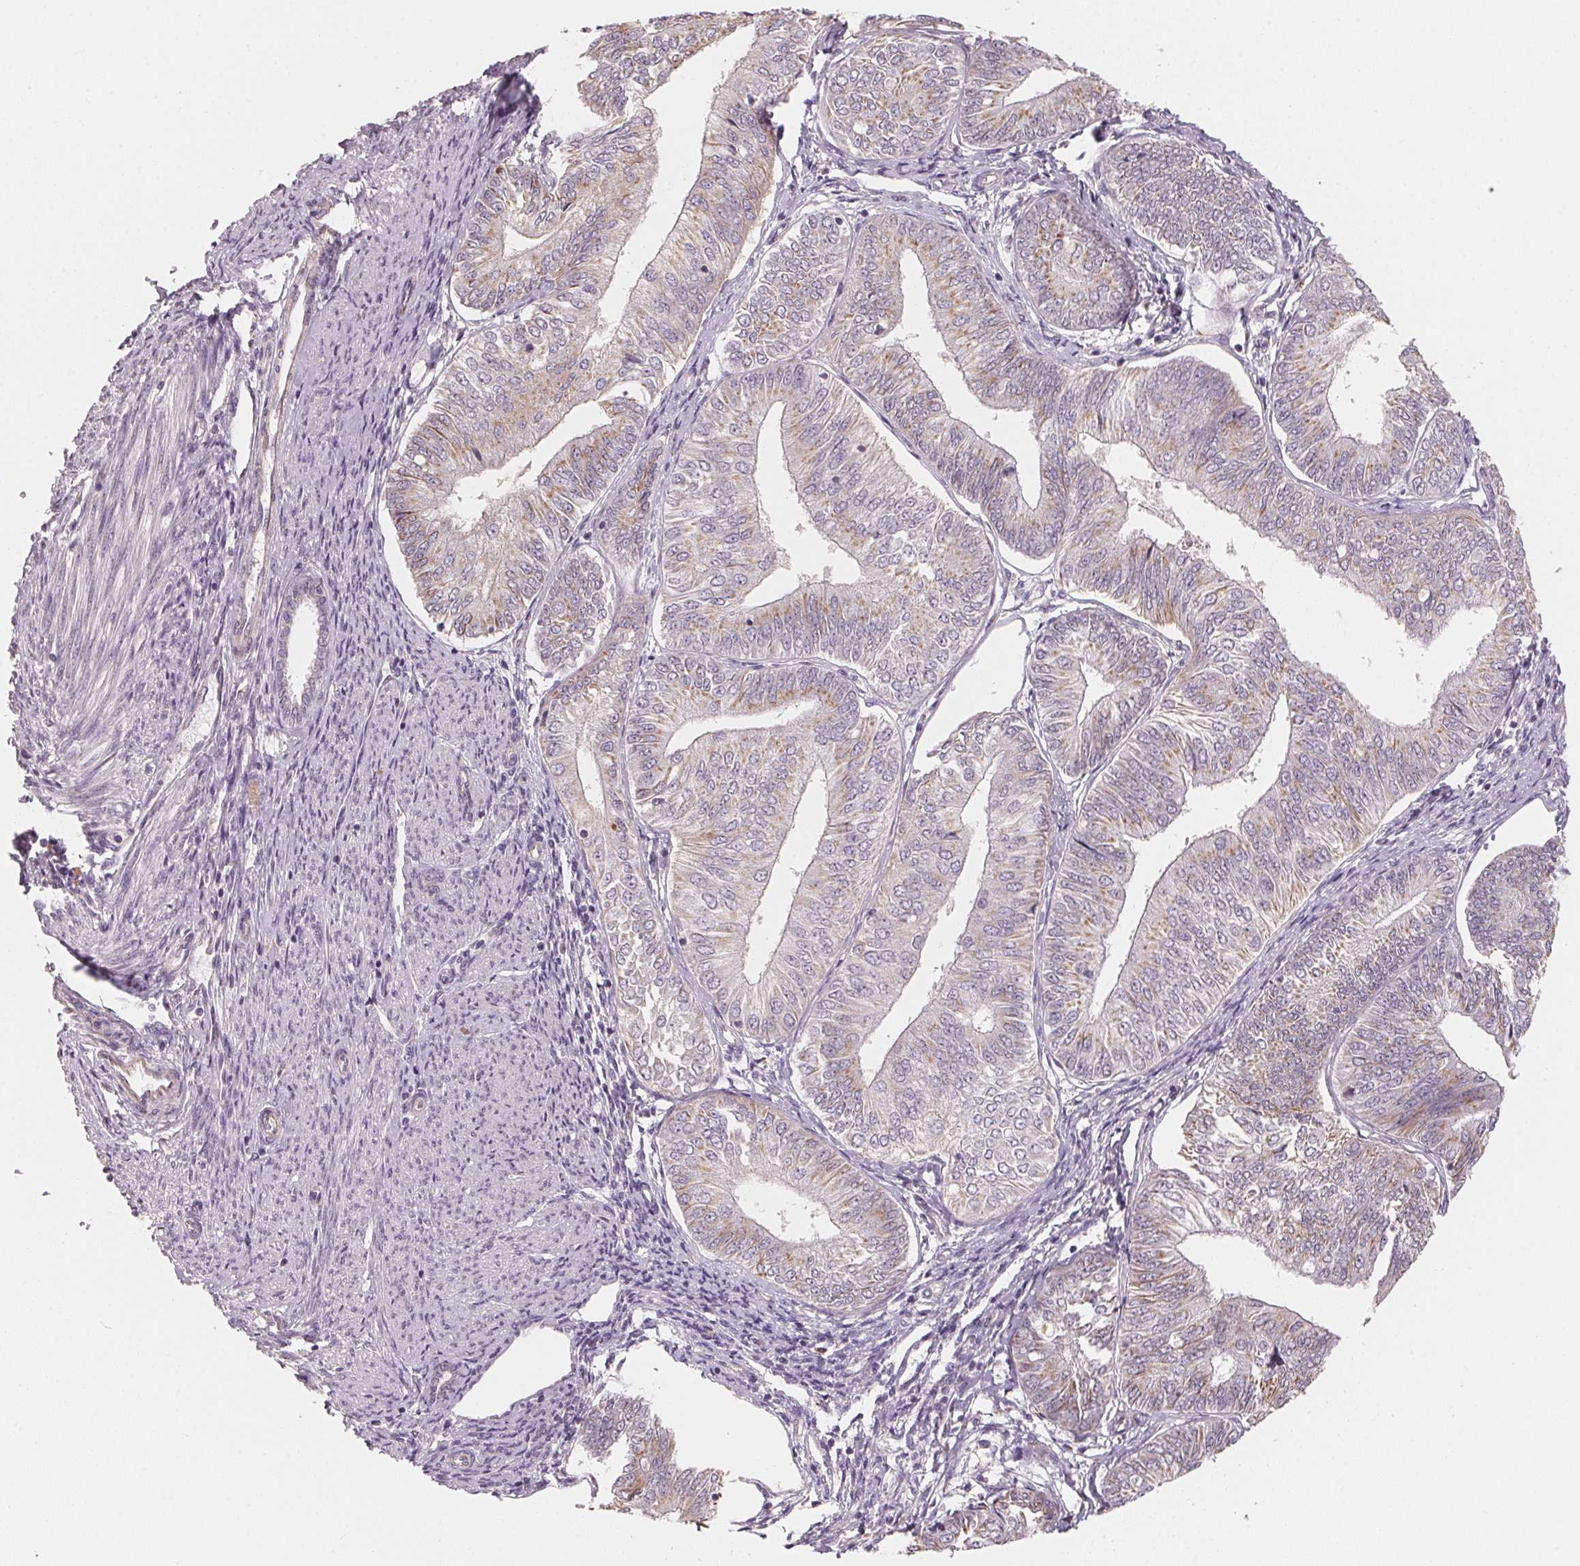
{"staining": {"intensity": "weak", "quantity": "25%-75%", "location": "cytoplasmic/membranous"}, "tissue": "endometrial cancer", "cell_type": "Tumor cells", "image_type": "cancer", "snomed": [{"axis": "morphology", "description": "Adenocarcinoma, NOS"}, {"axis": "topography", "description": "Endometrium"}], "caption": "Adenocarcinoma (endometrial) tissue reveals weak cytoplasmic/membranous positivity in about 25%-75% of tumor cells Nuclei are stained in blue.", "gene": "TSPAN12", "patient": {"sex": "female", "age": 58}}